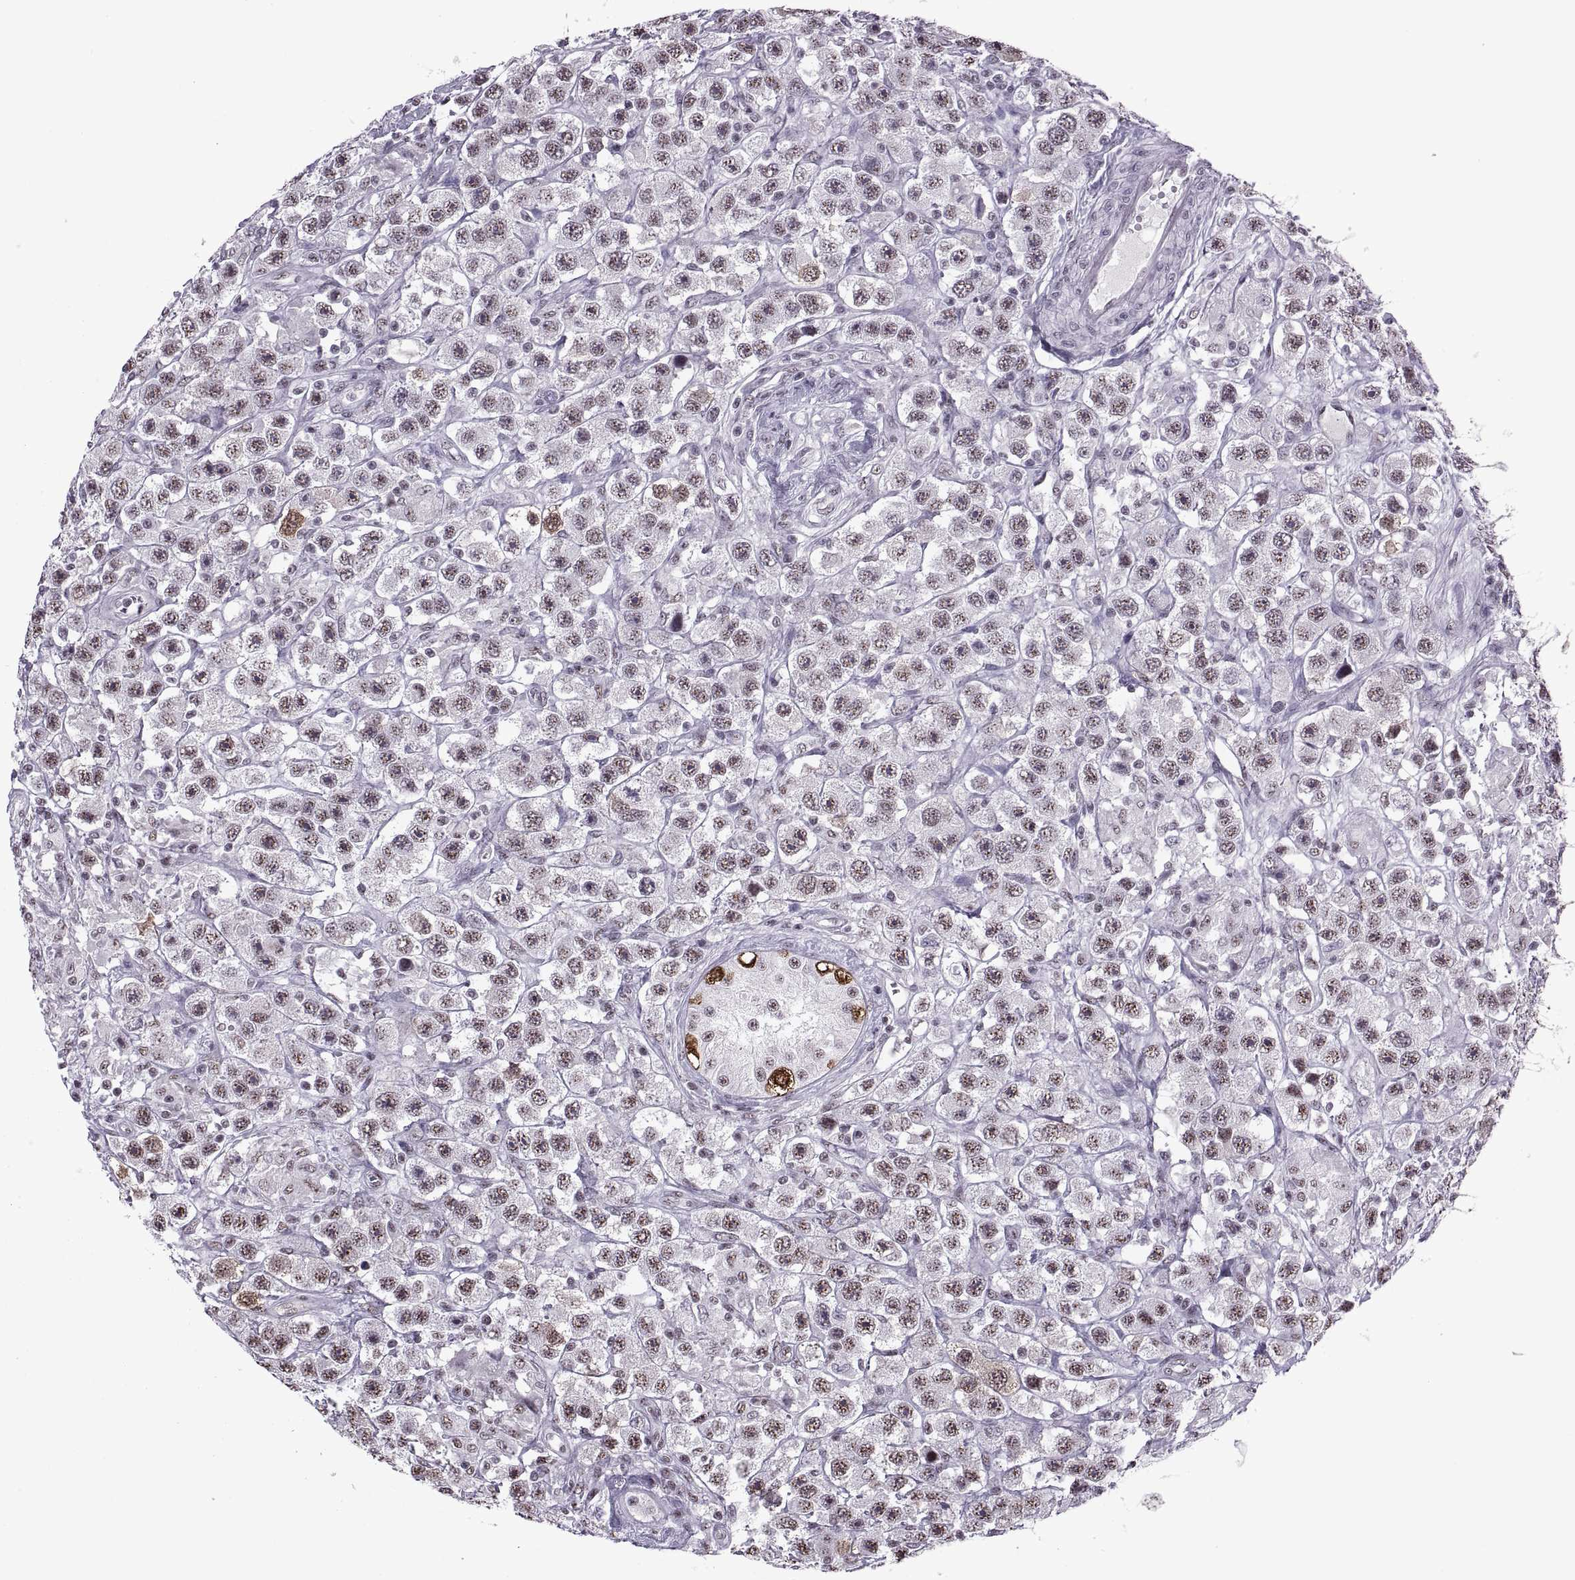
{"staining": {"intensity": "weak", "quantity": "25%-75%", "location": "cytoplasmic/membranous,nuclear"}, "tissue": "testis cancer", "cell_type": "Tumor cells", "image_type": "cancer", "snomed": [{"axis": "morphology", "description": "Seminoma, NOS"}, {"axis": "topography", "description": "Testis"}], "caption": "Testis cancer stained with DAB (3,3'-diaminobenzidine) immunohistochemistry (IHC) displays low levels of weak cytoplasmic/membranous and nuclear positivity in about 25%-75% of tumor cells.", "gene": "MAGEA4", "patient": {"sex": "male", "age": 45}}